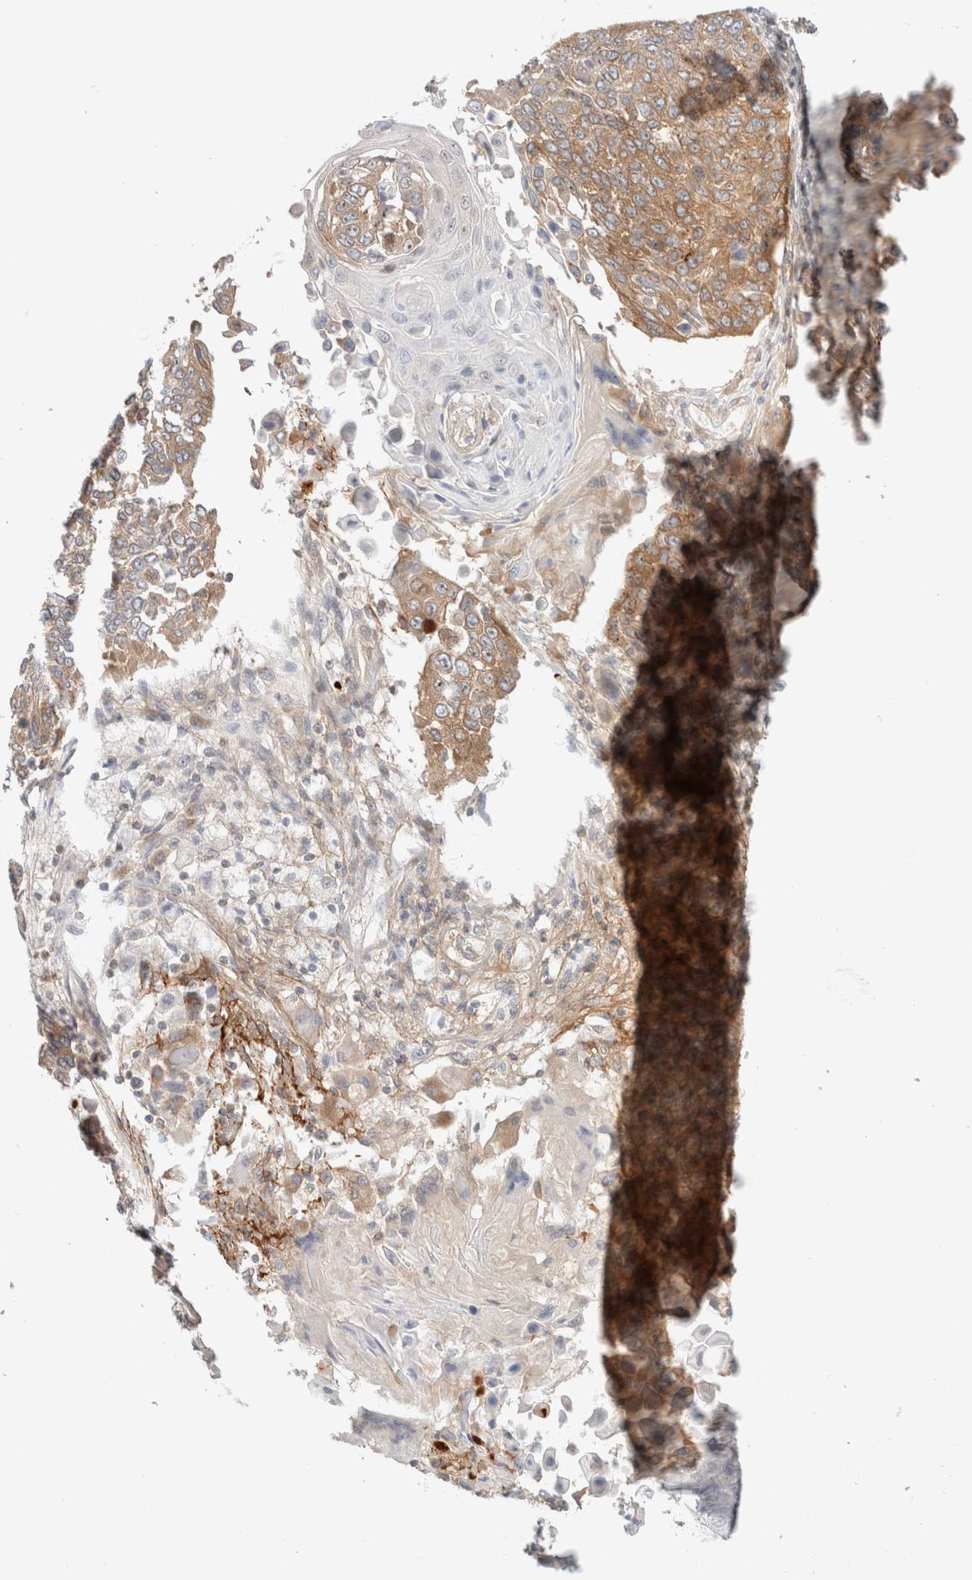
{"staining": {"intensity": "moderate", "quantity": "25%-75%", "location": "cytoplasmic/membranous"}, "tissue": "lung cancer", "cell_type": "Tumor cells", "image_type": "cancer", "snomed": [{"axis": "morphology", "description": "Squamous cell carcinoma, NOS"}, {"axis": "topography", "description": "Lung"}], "caption": "Squamous cell carcinoma (lung) stained with a brown dye exhibits moderate cytoplasmic/membranous positive expression in about 25%-75% of tumor cells.", "gene": "MARK3", "patient": {"sex": "male", "age": 66}}